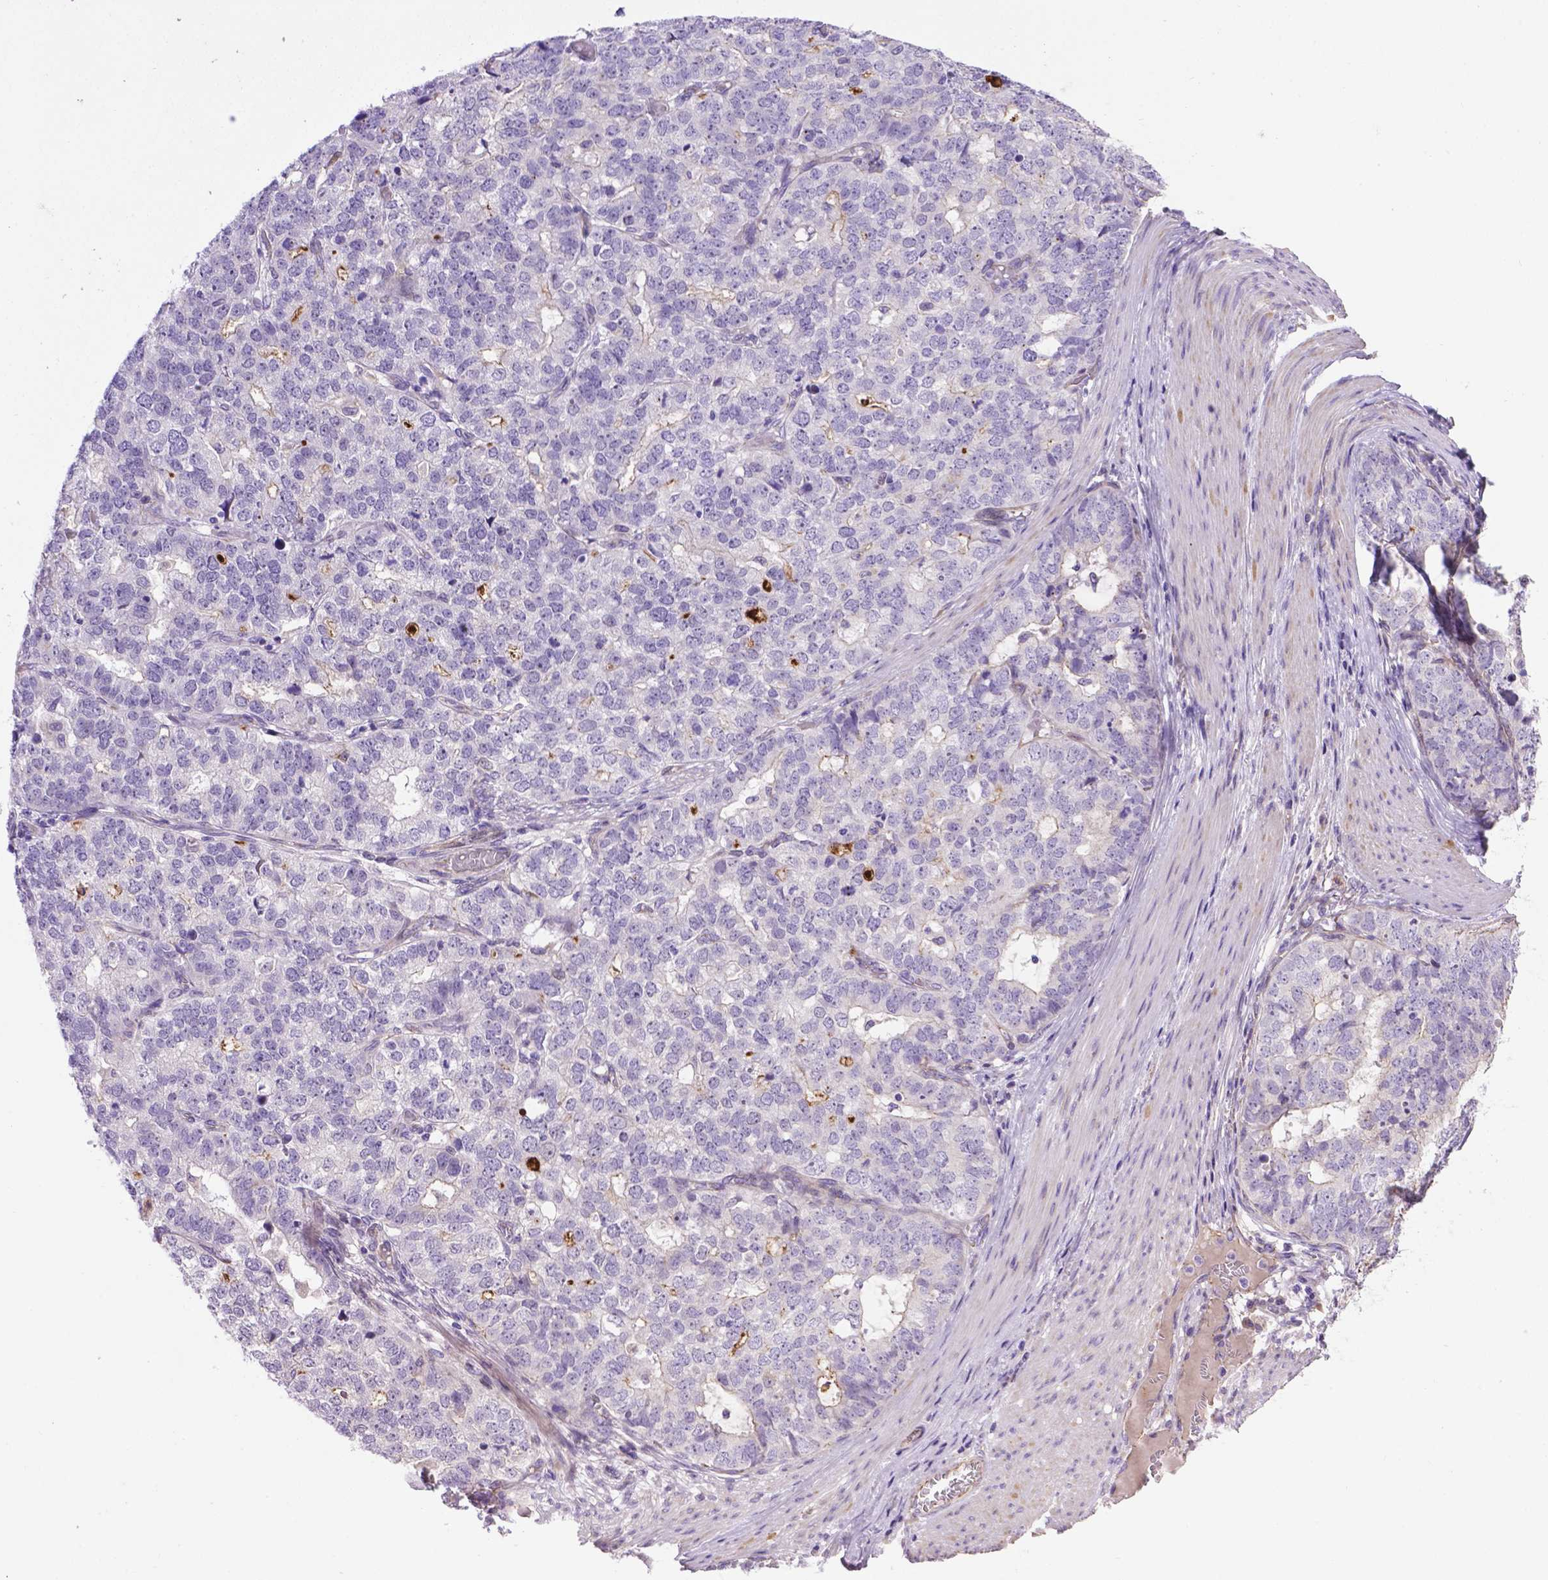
{"staining": {"intensity": "negative", "quantity": "none", "location": "none"}, "tissue": "stomach cancer", "cell_type": "Tumor cells", "image_type": "cancer", "snomed": [{"axis": "morphology", "description": "Adenocarcinoma, NOS"}, {"axis": "topography", "description": "Stomach"}], "caption": "Protein analysis of stomach cancer (adenocarcinoma) displays no significant expression in tumor cells.", "gene": "CCER2", "patient": {"sex": "male", "age": 69}}